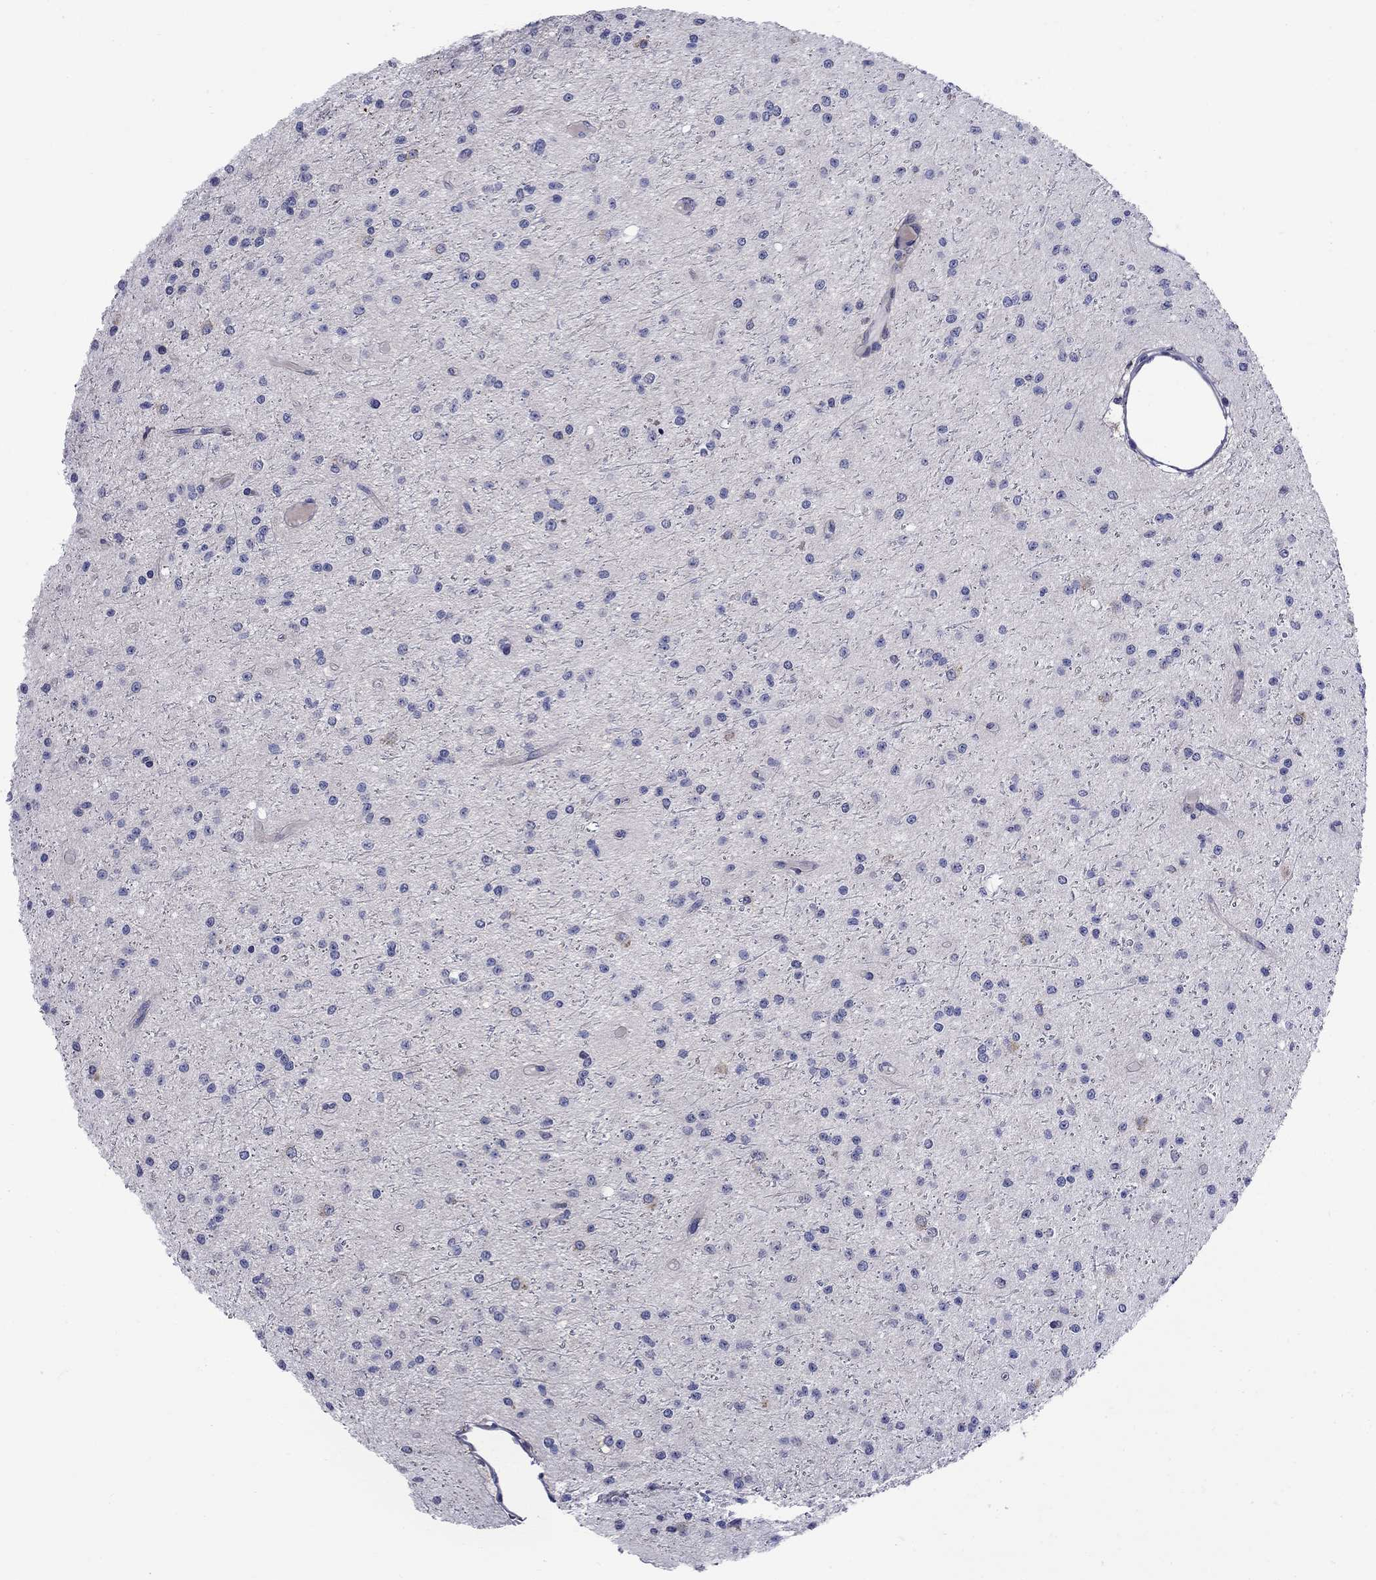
{"staining": {"intensity": "negative", "quantity": "none", "location": "none"}, "tissue": "glioma", "cell_type": "Tumor cells", "image_type": "cancer", "snomed": [{"axis": "morphology", "description": "Glioma, malignant, Low grade"}, {"axis": "topography", "description": "Brain"}], "caption": "The image exhibits no staining of tumor cells in malignant glioma (low-grade).", "gene": "QRFPR", "patient": {"sex": "male", "age": 27}}